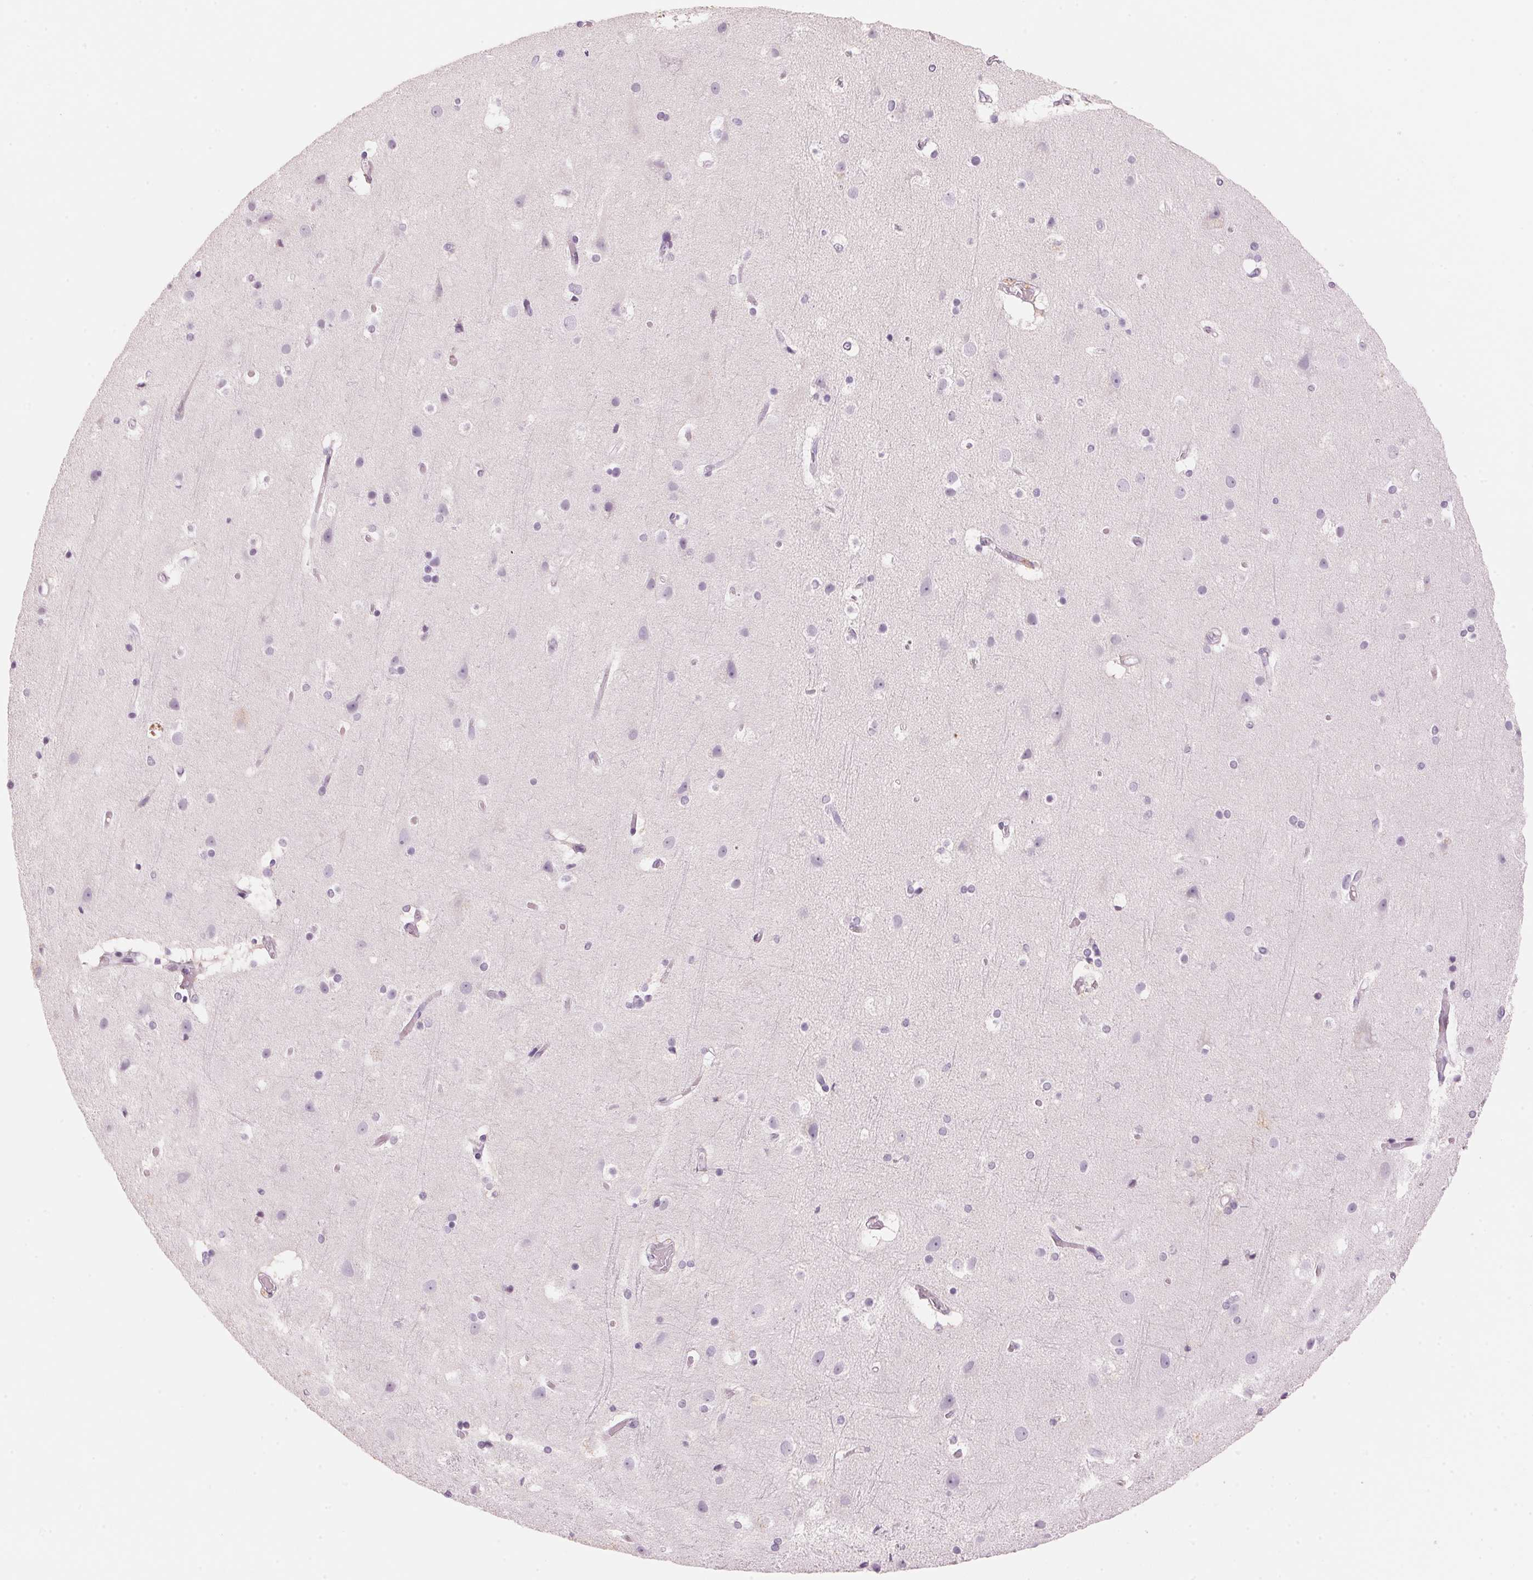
{"staining": {"intensity": "negative", "quantity": "none", "location": "none"}, "tissue": "cerebral cortex", "cell_type": "Endothelial cells", "image_type": "normal", "snomed": [{"axis": "morphology", "description": "Normal tissue, NOS"}, {"axis": "topography", "description": "Cerebral cortex"}], "caption": "The histopathology image exhibits no staining of endothelial cells in benign cerebral cortex. The staining was performed using DAB (3,3'-diaminobenzidine) to visualize the protein expression in brown, while the nuclei were stained in blue with hematoxylin (Magnification: 20x).", "gene": "CYP11B1", "patient": {"sex": "female", "age": 52}}